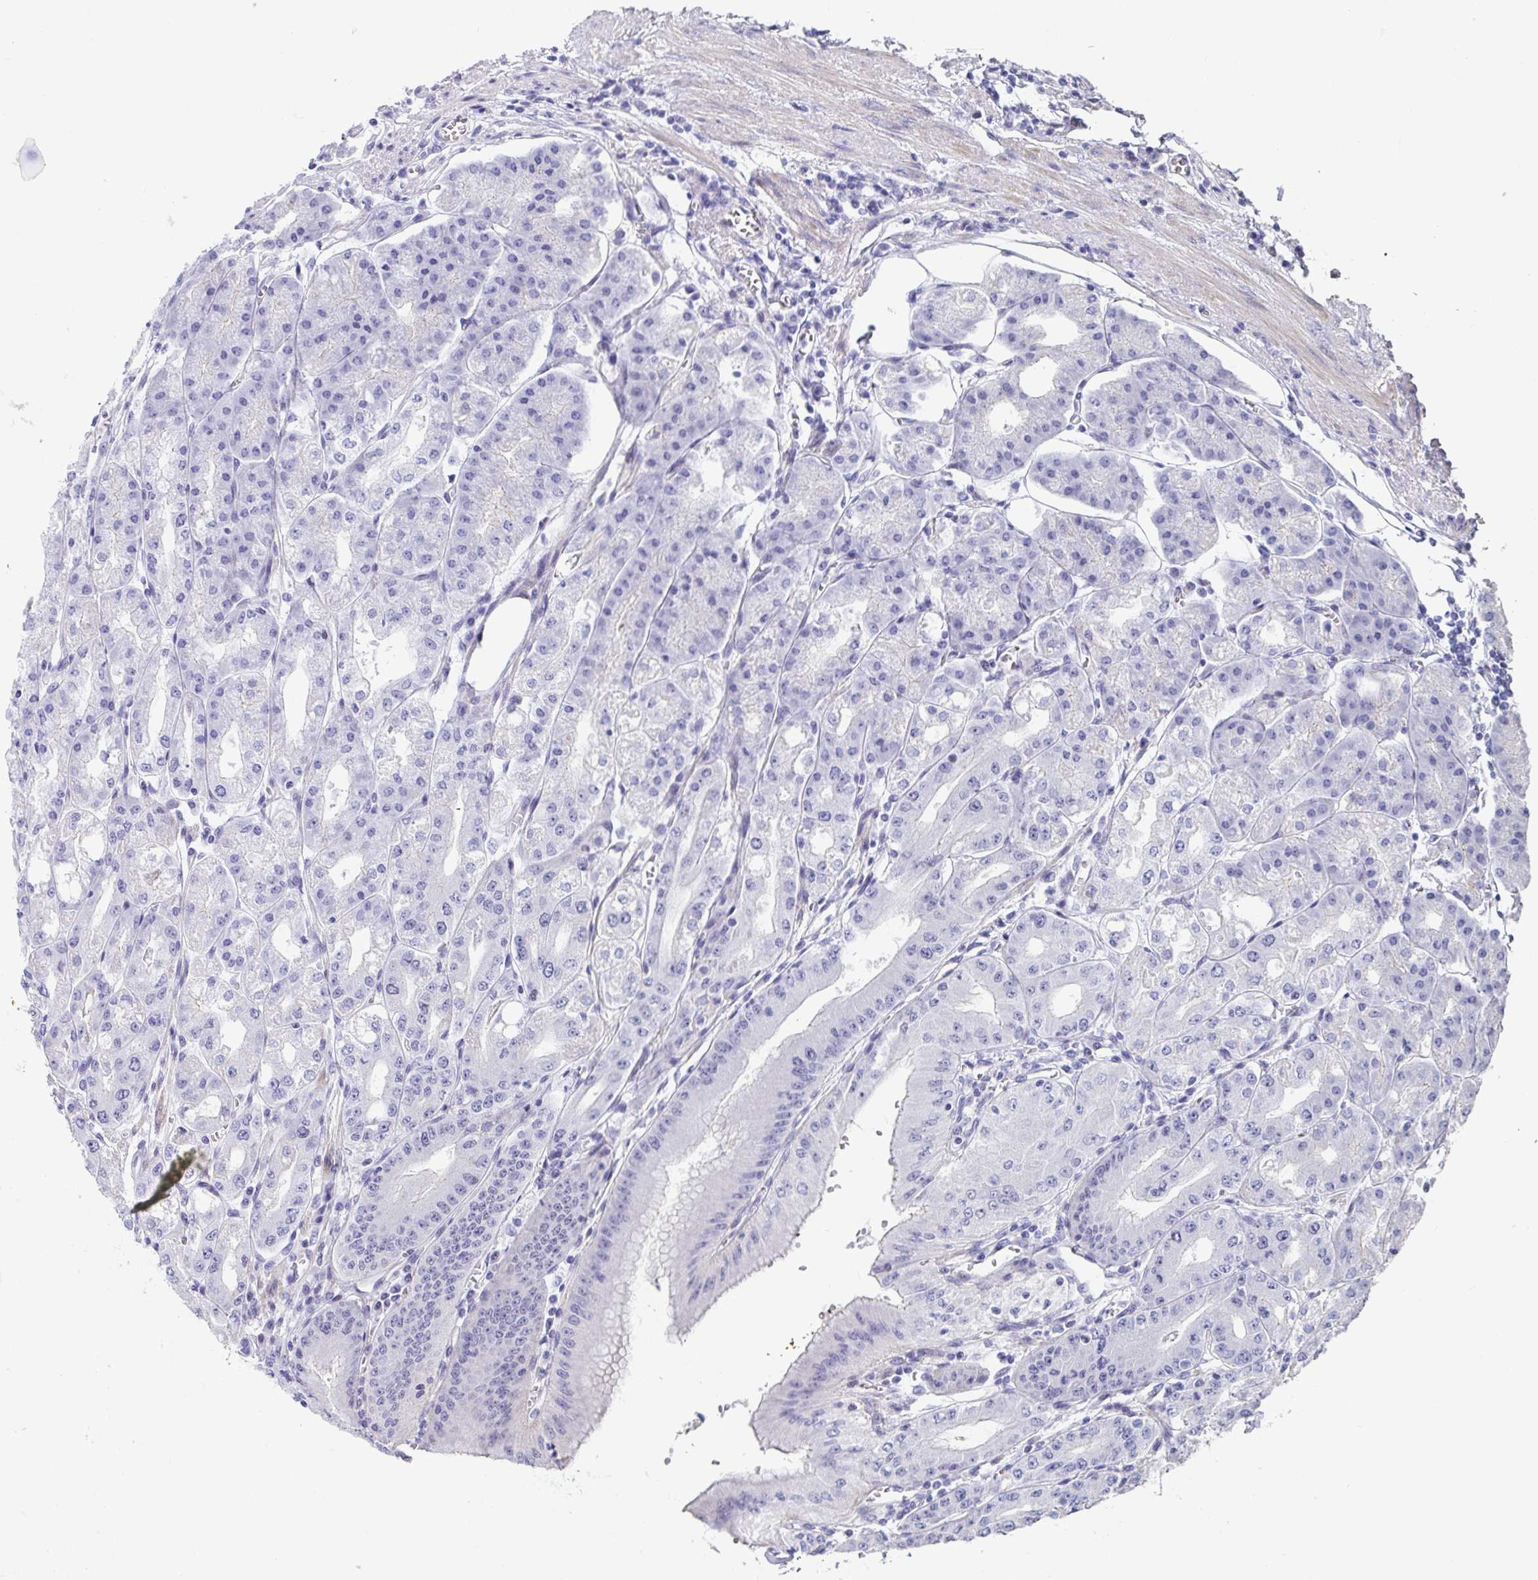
{"staining": {"intensity": "weak", "quantity": "<25%", "location": "cytoplasmic/membranous"}, "tissue": "stomach", "cell_type": "Glandular cells", "image_type": "normal", "snomed": [{"axis": "morphology", "description": "Normal tissue, NOS"}, {"axis": "topography", "description": "Stomach, lower"}], "caption": "Photomicrograph shows no protein staining in glandular cells of benign stomach.", "gene": "WDR72", "patient": {"sex": "male", "age": 71}}